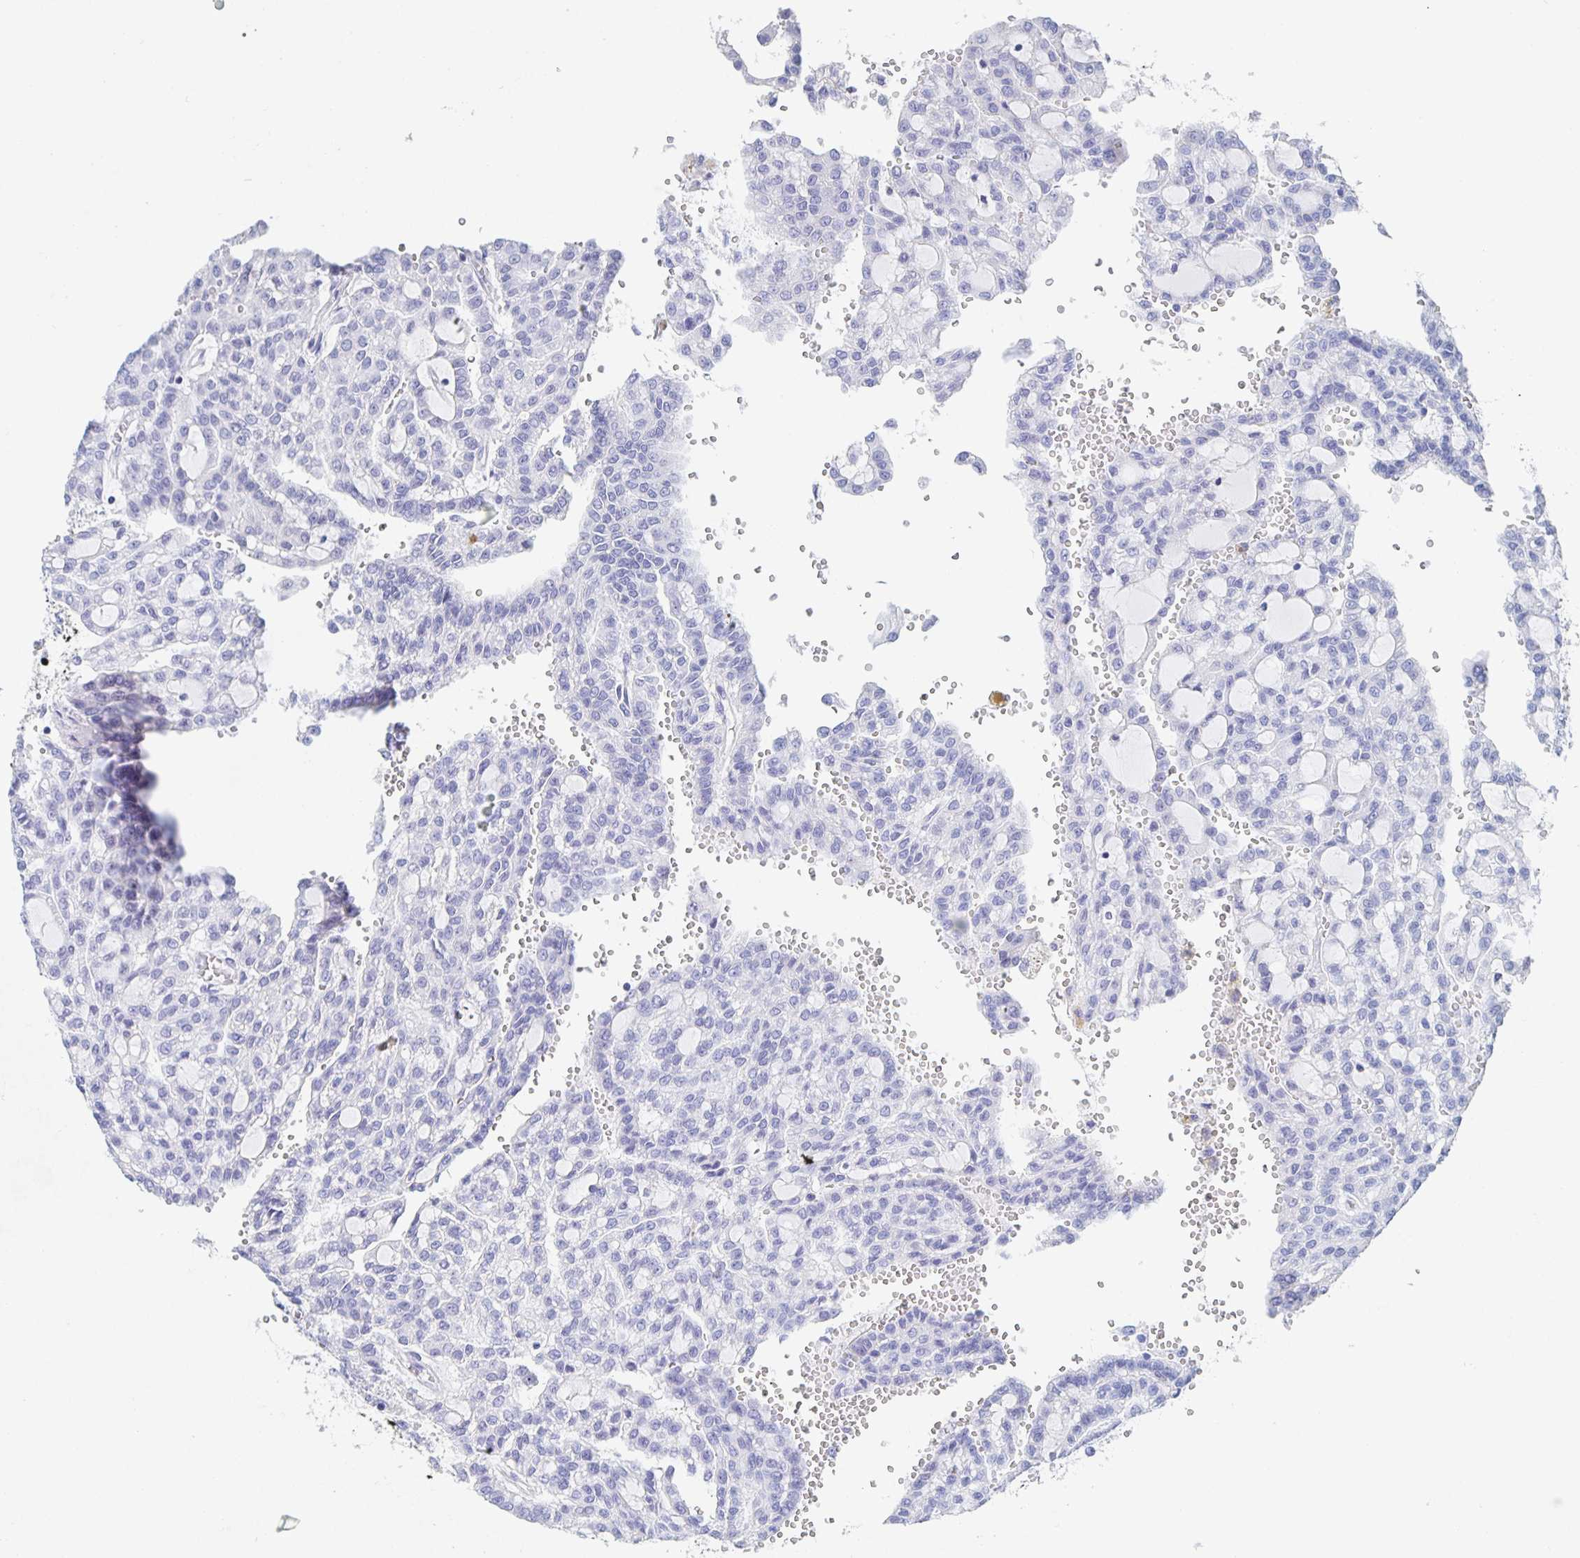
{"staining": {"intensity": "negative", "quantity": "none", "location": "none"}, "tissue": "renal cancer", "cell_type": "Tumor cells", "image_type": "cancer", "snomed": [{"axis": "morphology", "description": "Adenocarcinoma, NOS"}, {"axis": "topography", "description": "Kidney"}], "caption": "Tumor cells are negative for brown protein staining in renal cancer (adenocarcinoma). Brightfield microscopy of immunohistochemistry (IHC) stained with DAB (3,3'-diaminobenzidine) (brown) and hematoxylin (blue), captured at high magnification.", "gene": "DMBT1", "patient": {"sex": "male", "age": 63}}